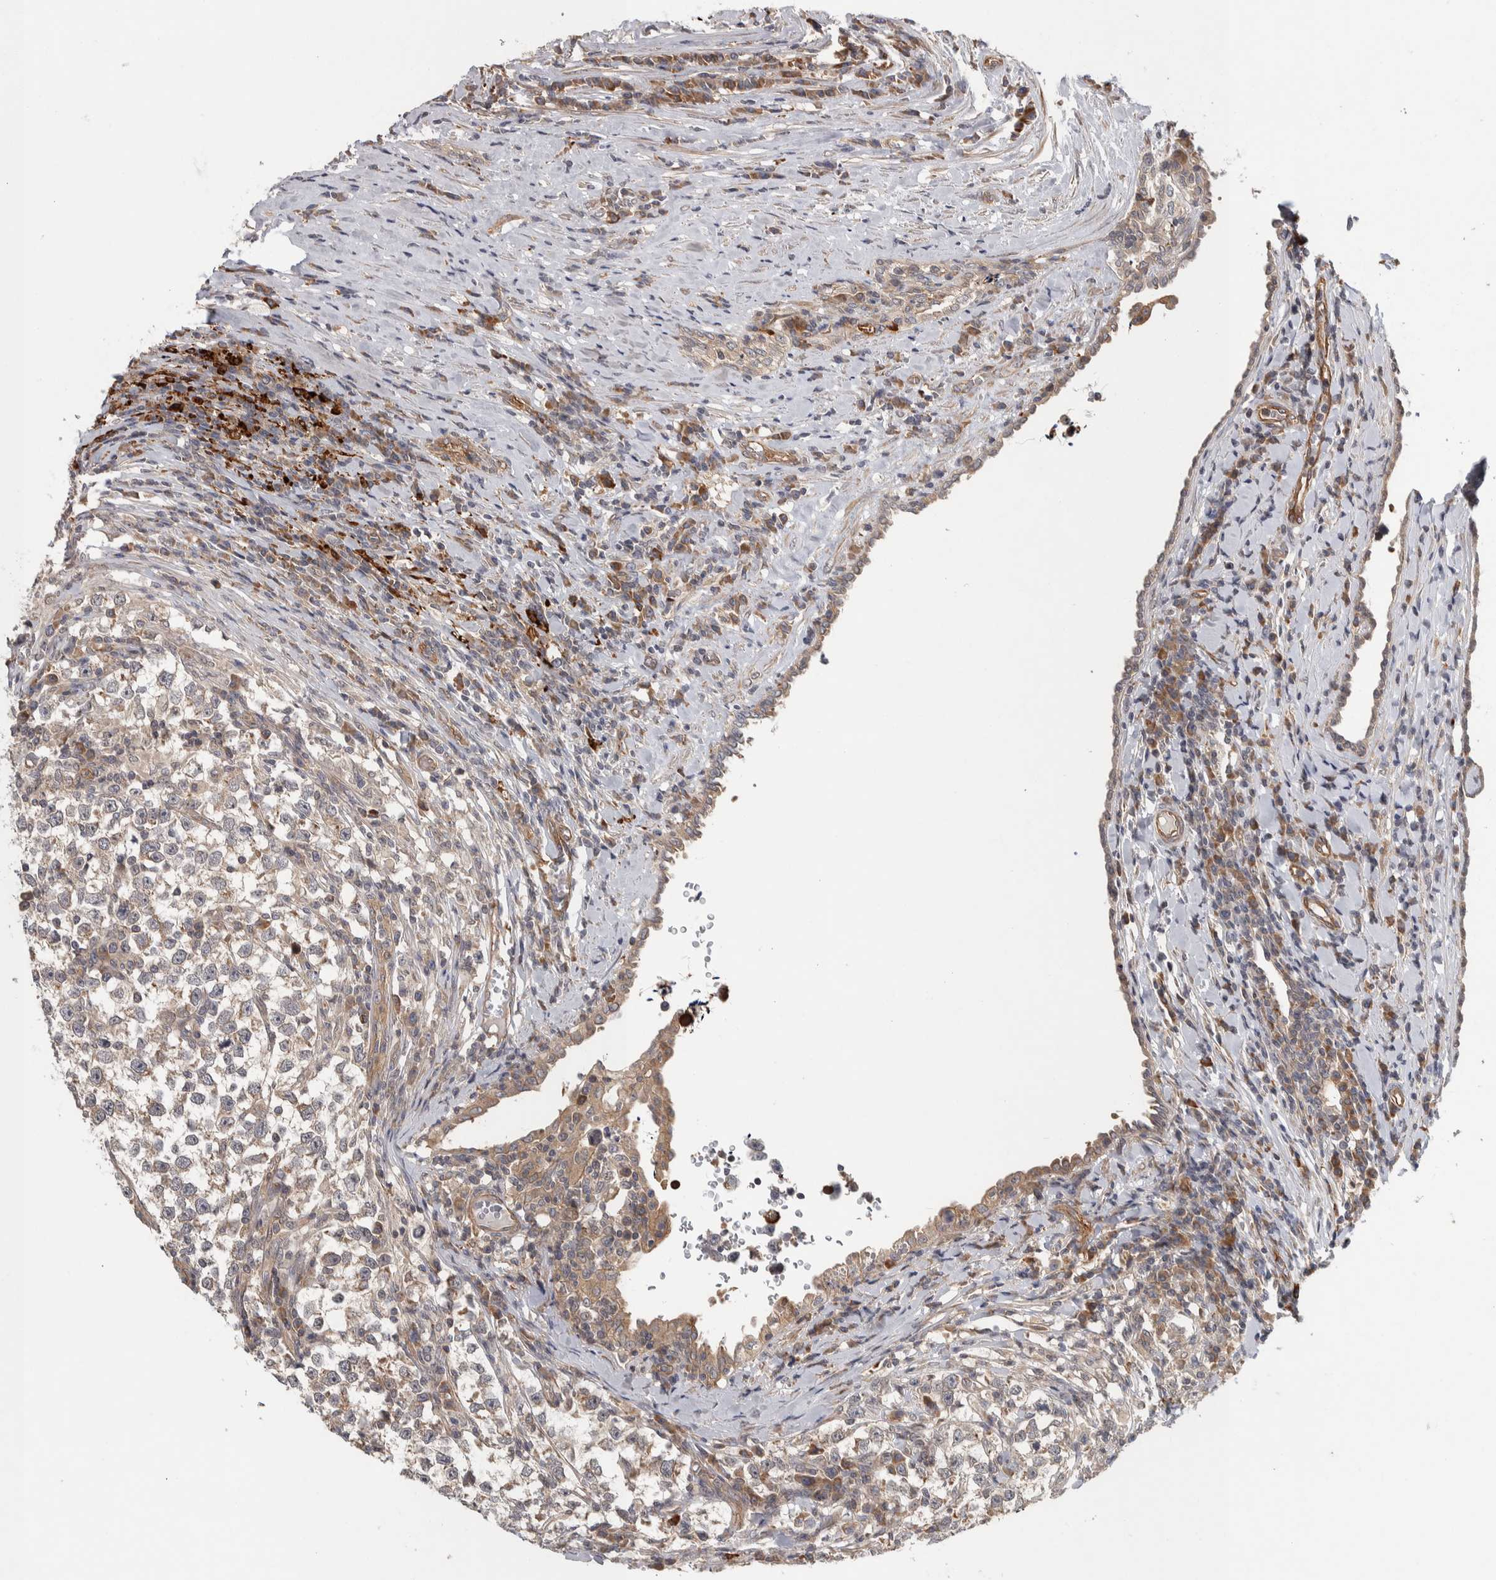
{"staining": {"intensity": "weak", "quantity": "<25%", "location": "cytoplasmic/membranous"}, "tissue": "testis cancer", "cell_type": "Tumor cells", "image_type": "cancer", "snomed": [{"axis": "morphology", "description": "Normal tissue, NOS"}, {"axis": "morphology", "description": "Seminoma, NOS"}, {"axis": "topography", "description": "Testis"}], "caption": "Tumor cells are negative for brown protein staining in testis seminoma.", "gene": "TBC1D31", "patient": {"sex": "male", "age": 43}}